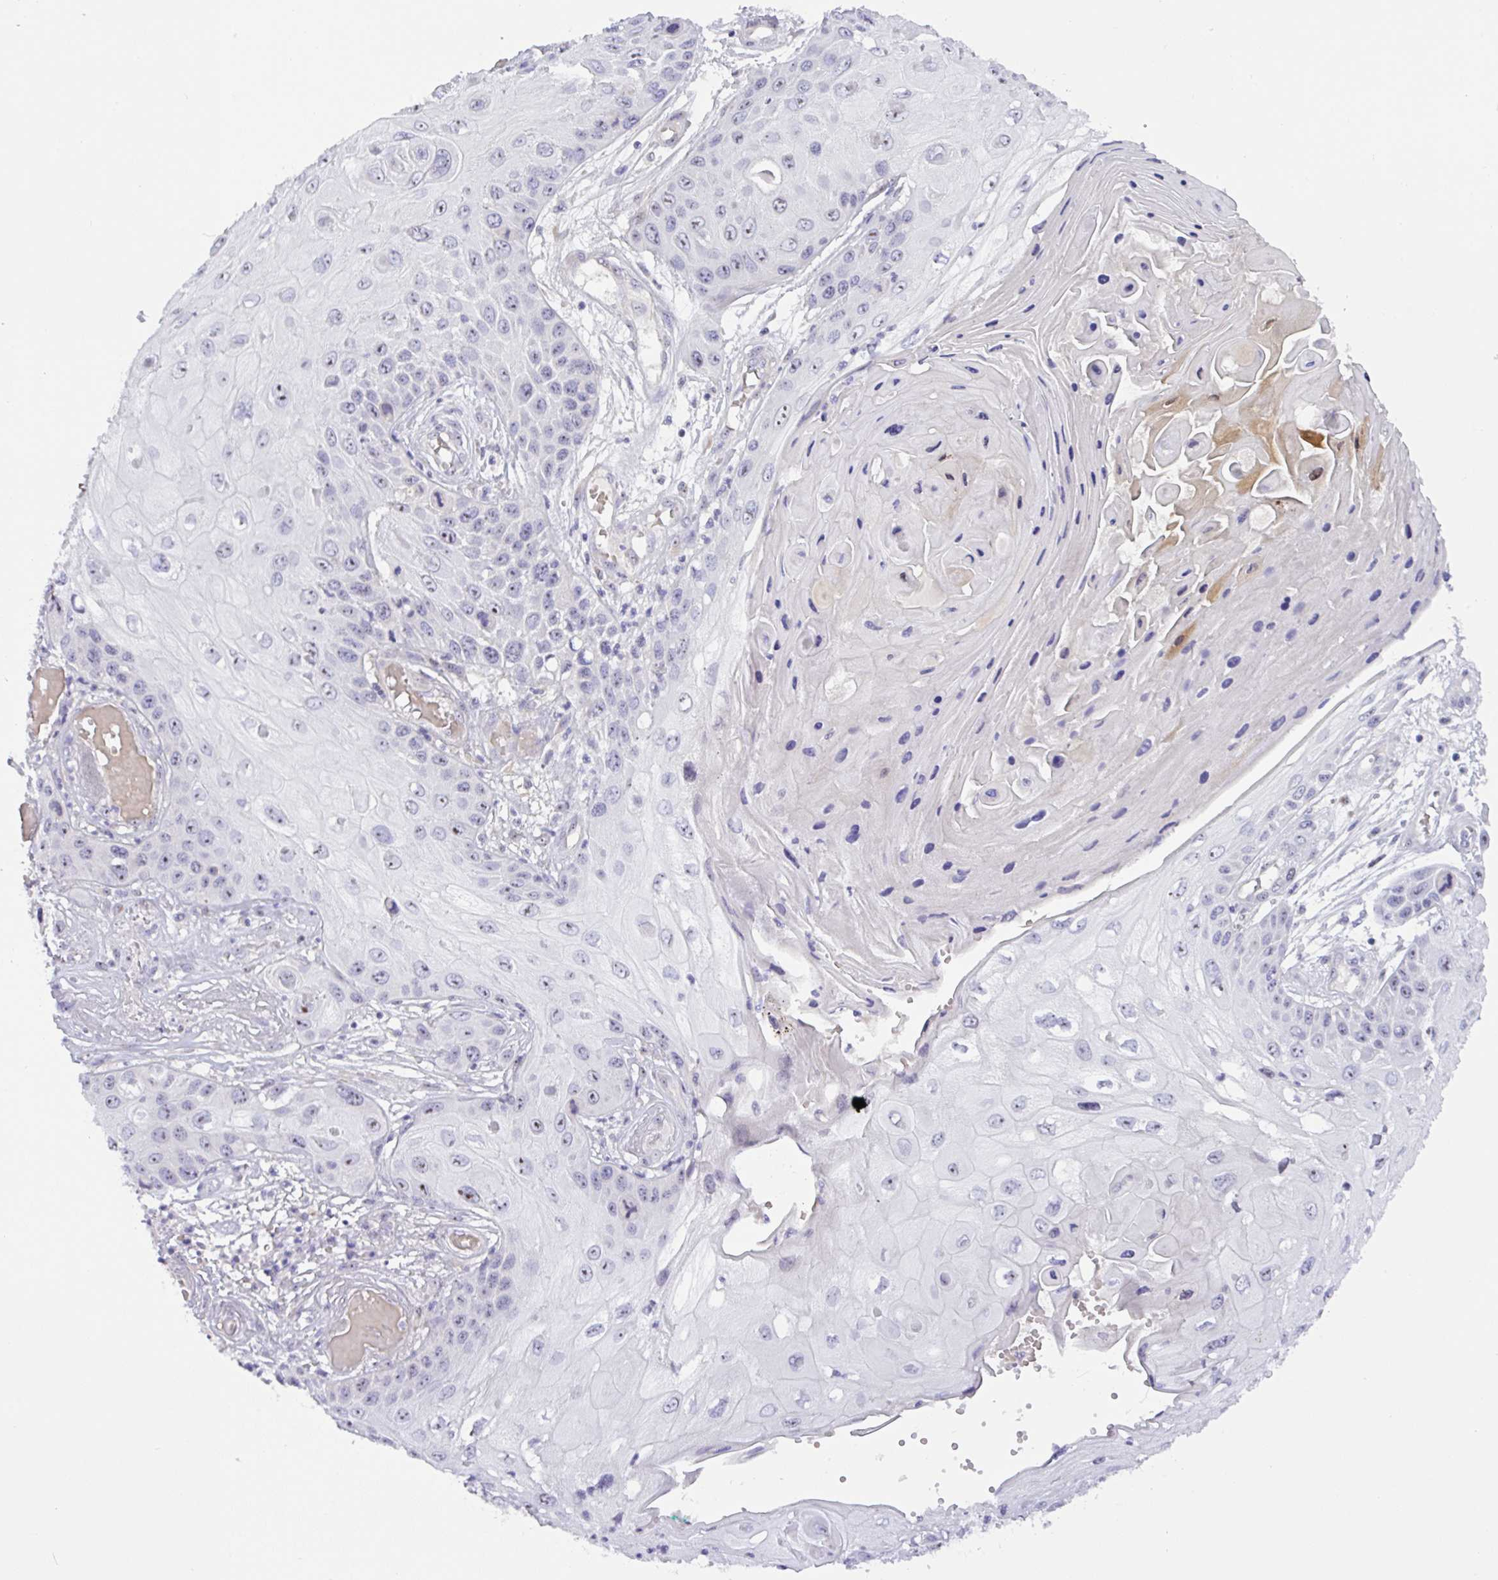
{"staining": {"intensity": "negative", "quantity": "none", "location": "none"}, "tissue": "skin cancer", "cell_type": "Tumor cells", "image_type": "cancer", "snomed": [{"axis": "morphology", "description": "Squamous cell carcinoma, NOS"}, {"axis": "topography", "description": "Skin"}, {"axis": "topography", "description": "Vulva"}], "caption": "The histopathology image reveals no staining of tumor cells in skin cancer. (Brightfield microscopy of DAB (3,3'-diaminobenzidine) immunohistochemistry (IHC) at high magnification).", "gene": "MXRA8", "patient": {"sex": "female", "age": 44}}